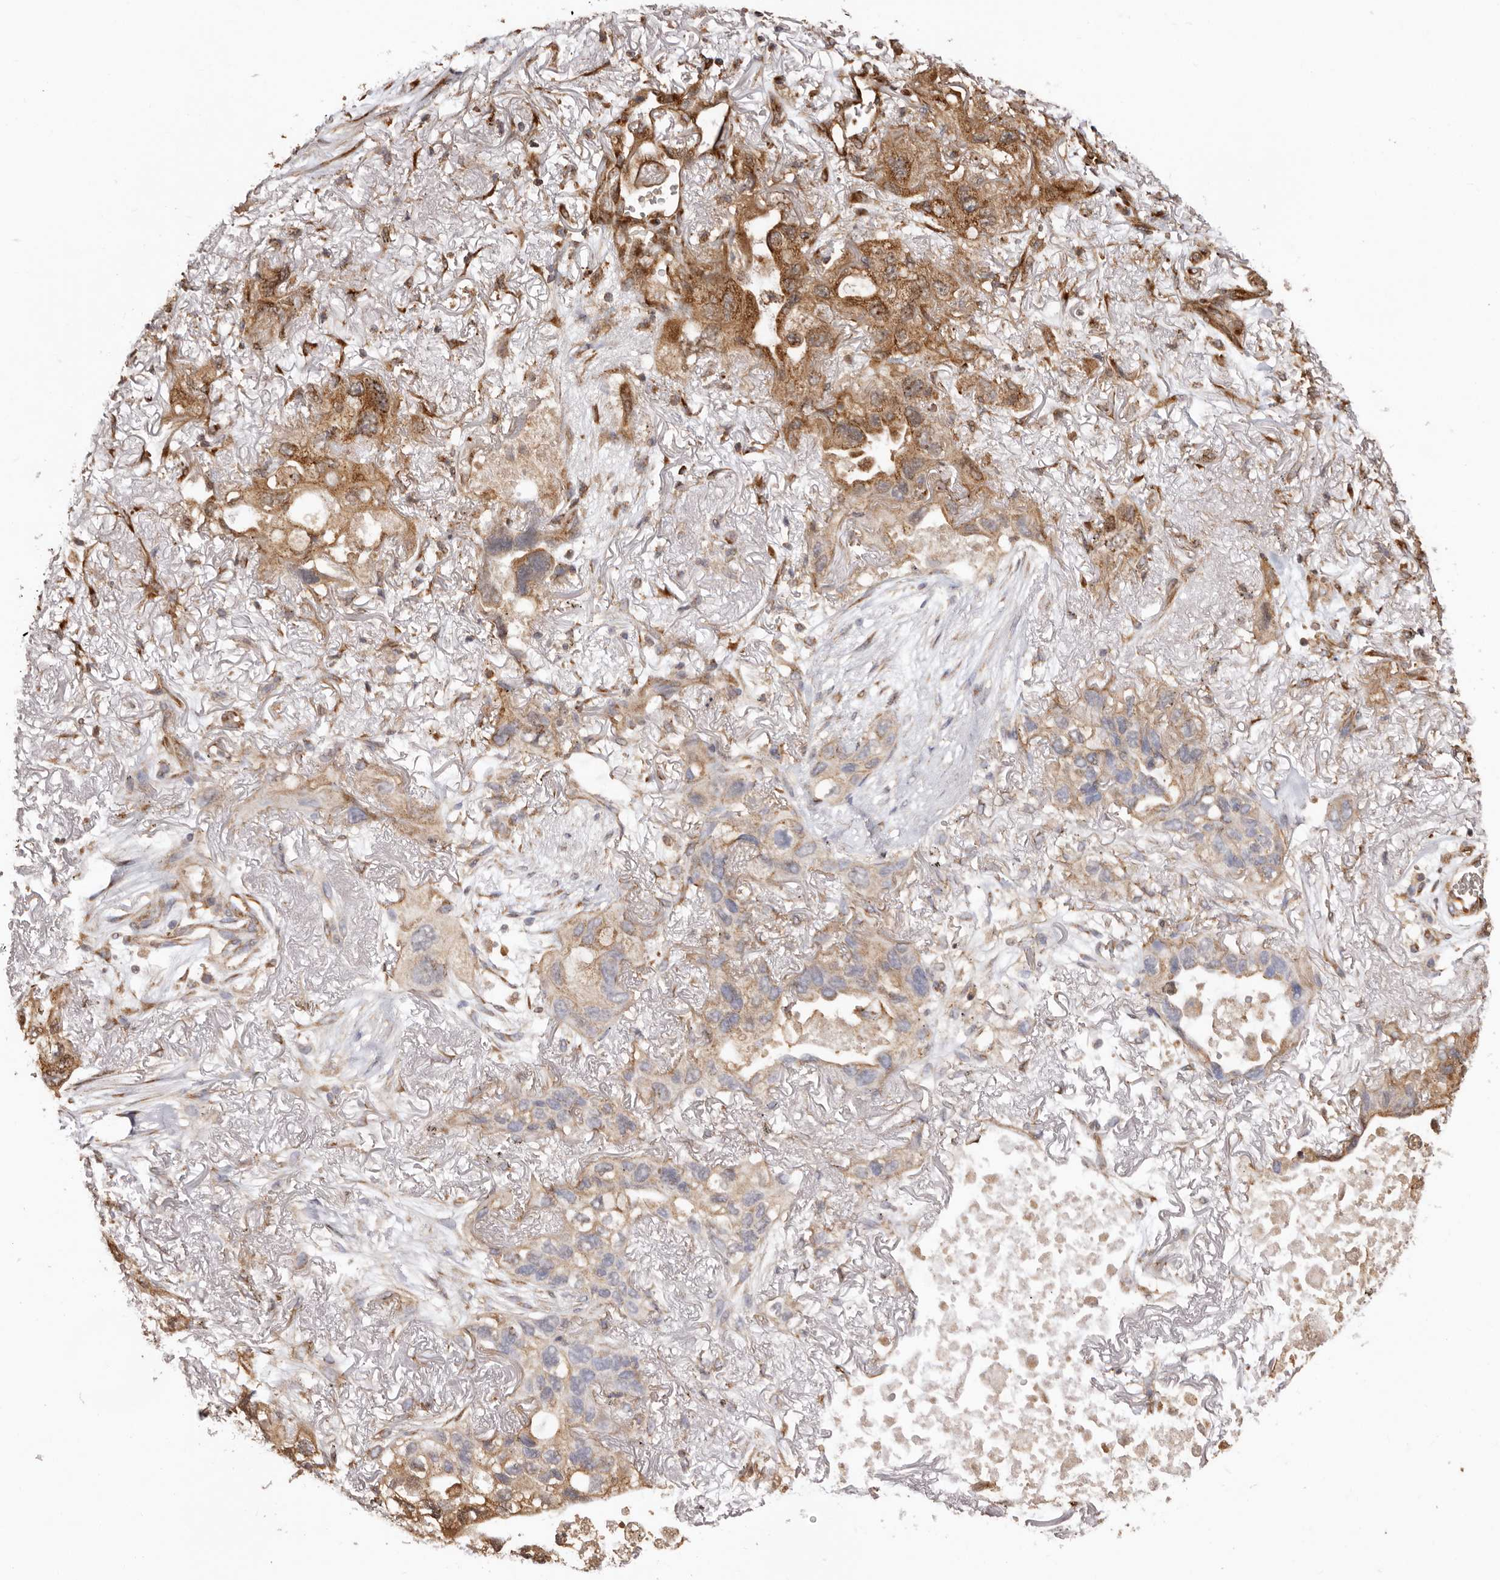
{"staining": {"intensity": "strong", "quantity": "25%-75%", "location": "cytoplasmic/membranous"}, "tissue": "lung cancer", "cell_type": "Tumor cells", "image_type": "cancer", "snomed": [{"axis": "morphology", "description": "Squamous cell carcinoma, NOS"}, {"axis": "topography", "description": "Lung"}], "caption": "Protein staining of lung cancer tissue displays strong cytoplasmic/membranous staining in approximately 25%-75% of tumor cells.", "gene": "GPR27", "patient": {"sex": "female", "age": 73}}